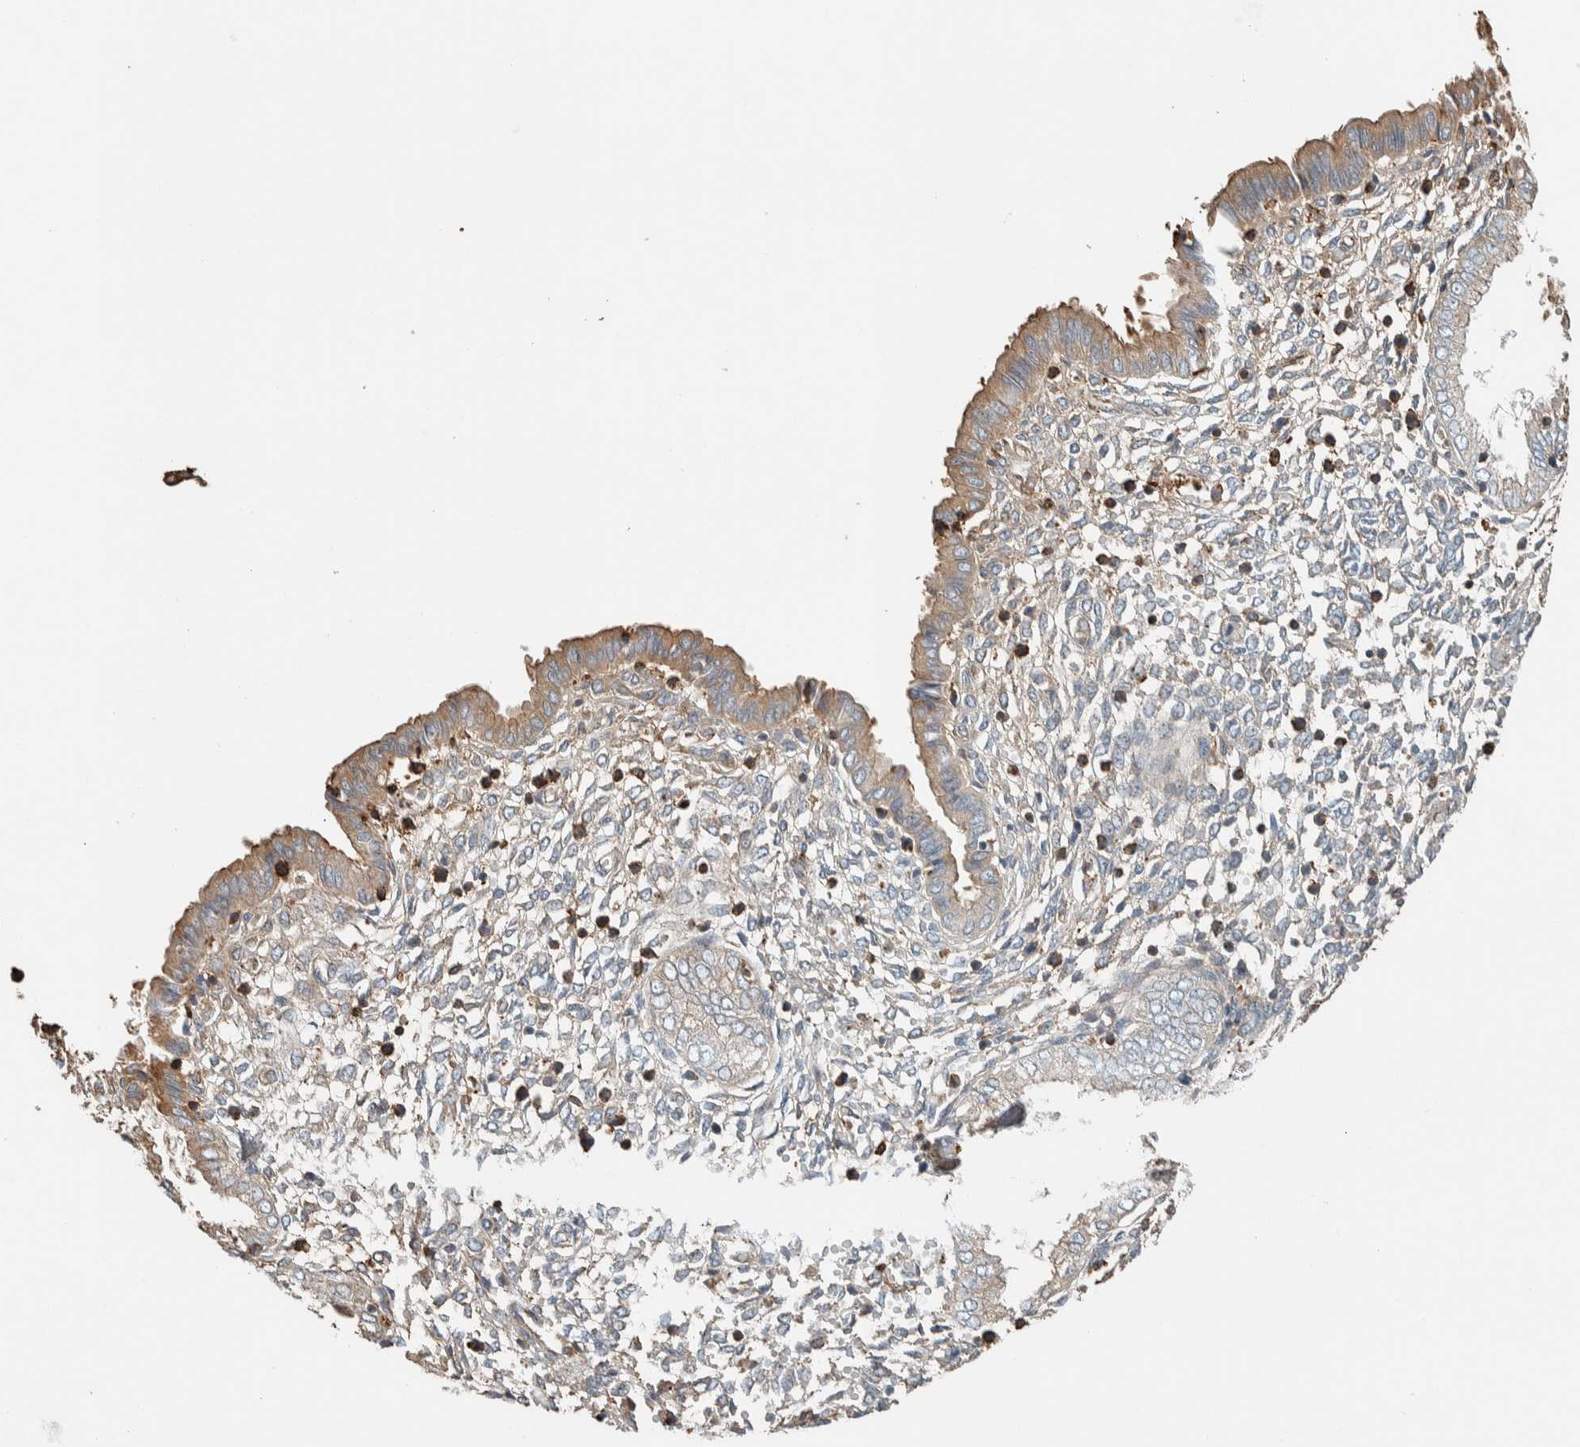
{"staining": {"intensity": "negative", "quantity": "none", "location": "none"}, "tissue": "endometrium", "cell_type": "Cells in endometrial stroma", "image_type": "normal", "snomed": [{"axis": "morphology", "description": "Normal tissue, NOS"}, {"axis": "topography", "description": "Endometrium"}], "caption": "This is a image of immunohistochemistry staining of benign endometrium, which shows no expression in cells in endometrial stroma. Brightfield microscopy of IHC stained with DAB (3,3'-diaminobenzidine) (brown) and hematoxylin (blue), captured at high magnification.", "gene": "CTBP2", "patient": {"sex": "female", "age": 33}}